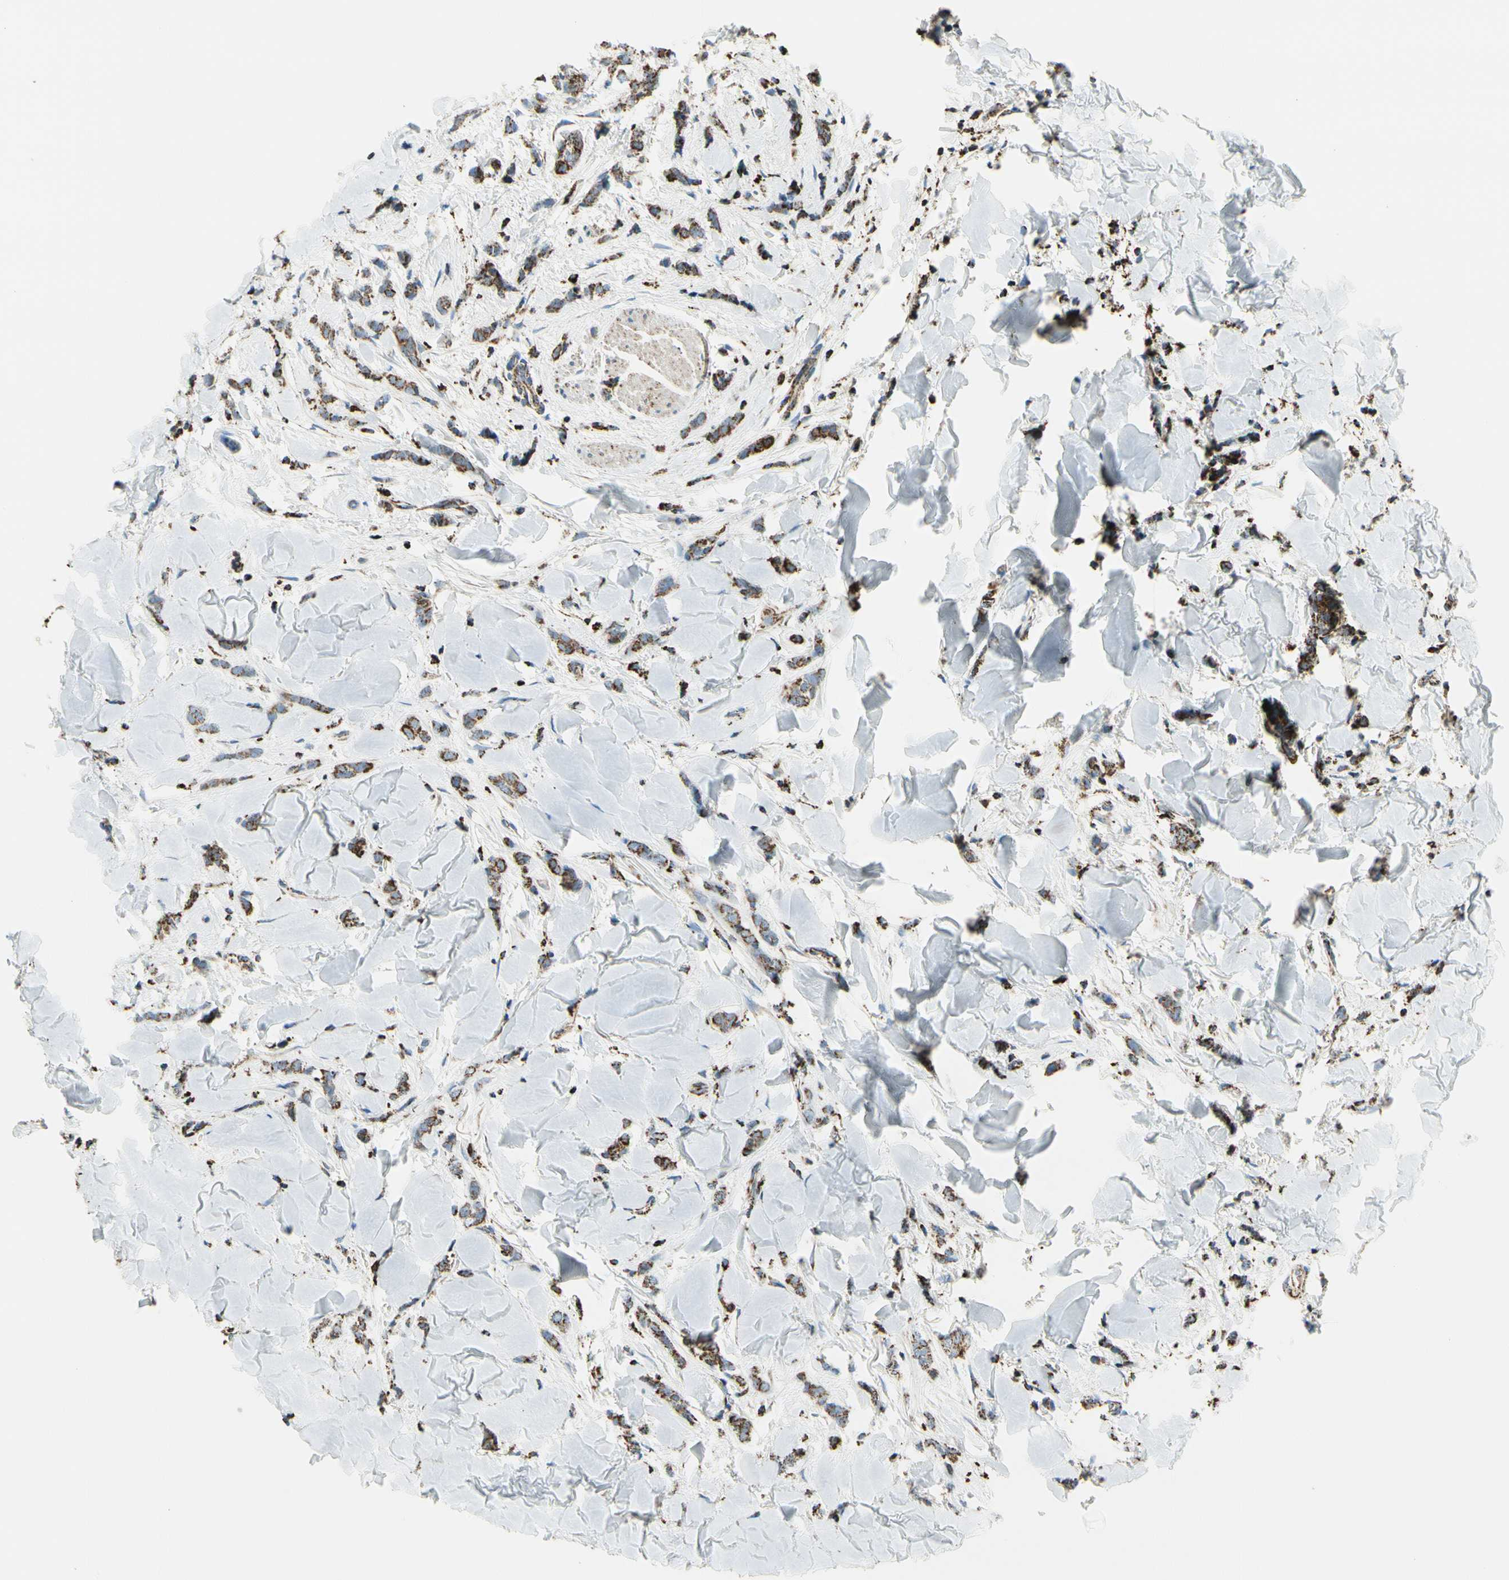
{"staining": {"intensity": "strong", "quantity": ">75%", "location": "cytoplasmic/membranous"}, "tissue": "breast cancer", "cell_type": "Tumor cells", "image_type": "cancer", "snomed": [{"axis": "morphology", "description": "Lobular carcinoma"}, {"axis": "topography", "description": "Skin"}, {"axis": "topography", "description": "Breast"}], "caption": "About >75% of tumor cells in lobular carcinoma (breast) demonstrate strong cytoplasmic/membranous protein staining as visualized by brown immunohistochemical staining.", "gene": "ME2", "patient": {"sex": "female", "age": 46}}